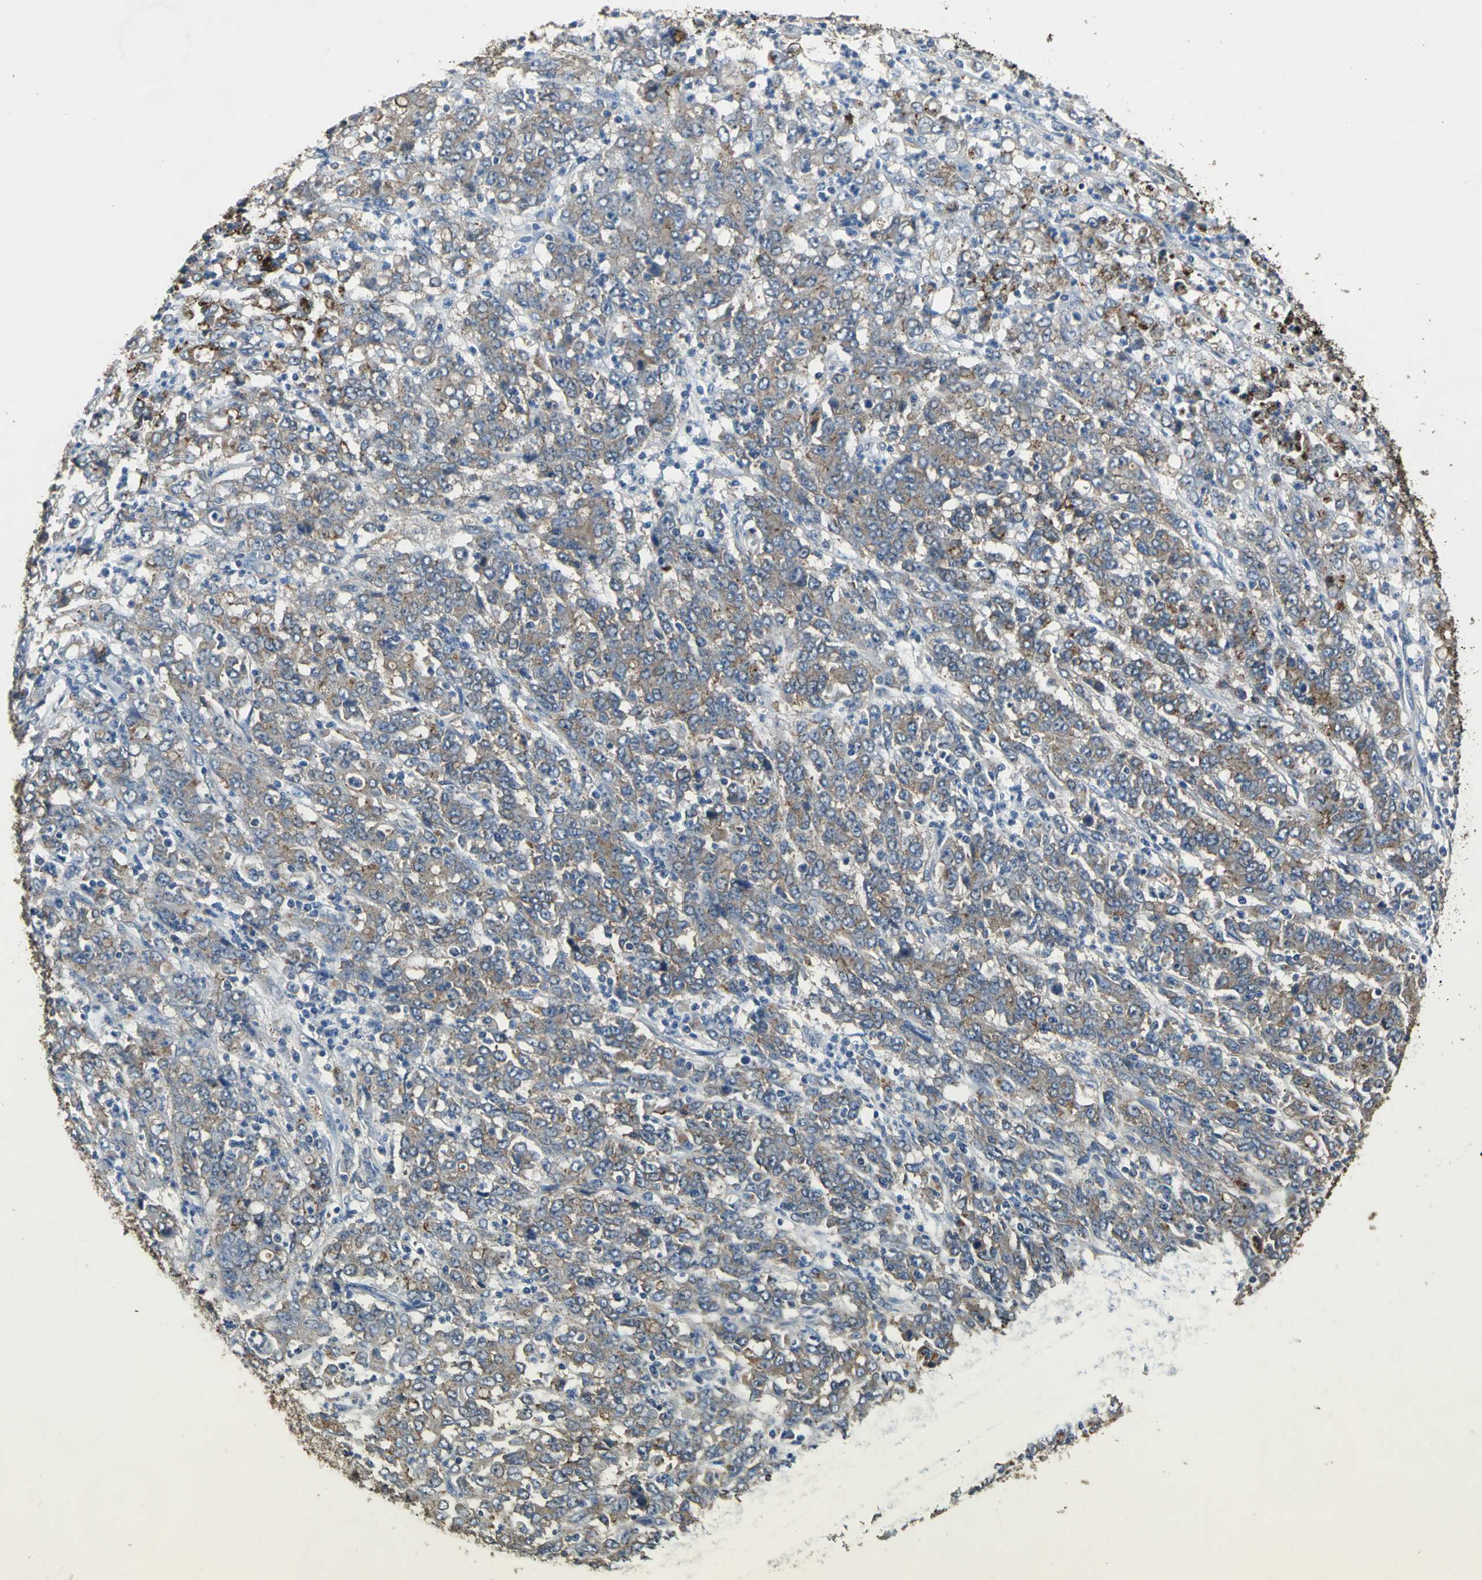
{"staining": {"intensity": "moderate", "quantity": ">75%", "location": "cytoplasmic/membranous"}, "tissue": "stomach cancer", "cell_type": "Tumor cells", "image_type": "cancer", "snomed": [{"axis": "morphology", "description": "Adenocarcinoma, NOS"}, {"axis": "topography", "description": "Stomach, lower"}], "caption": "Immunohistochemical staining of human stomach cancer reveals medium levels of moderate cytoplasmic/membranous protein positivity in about >75% of tumor cells.", "gene": "OCLN", "patient": {"sex": "female", "age": 71}}